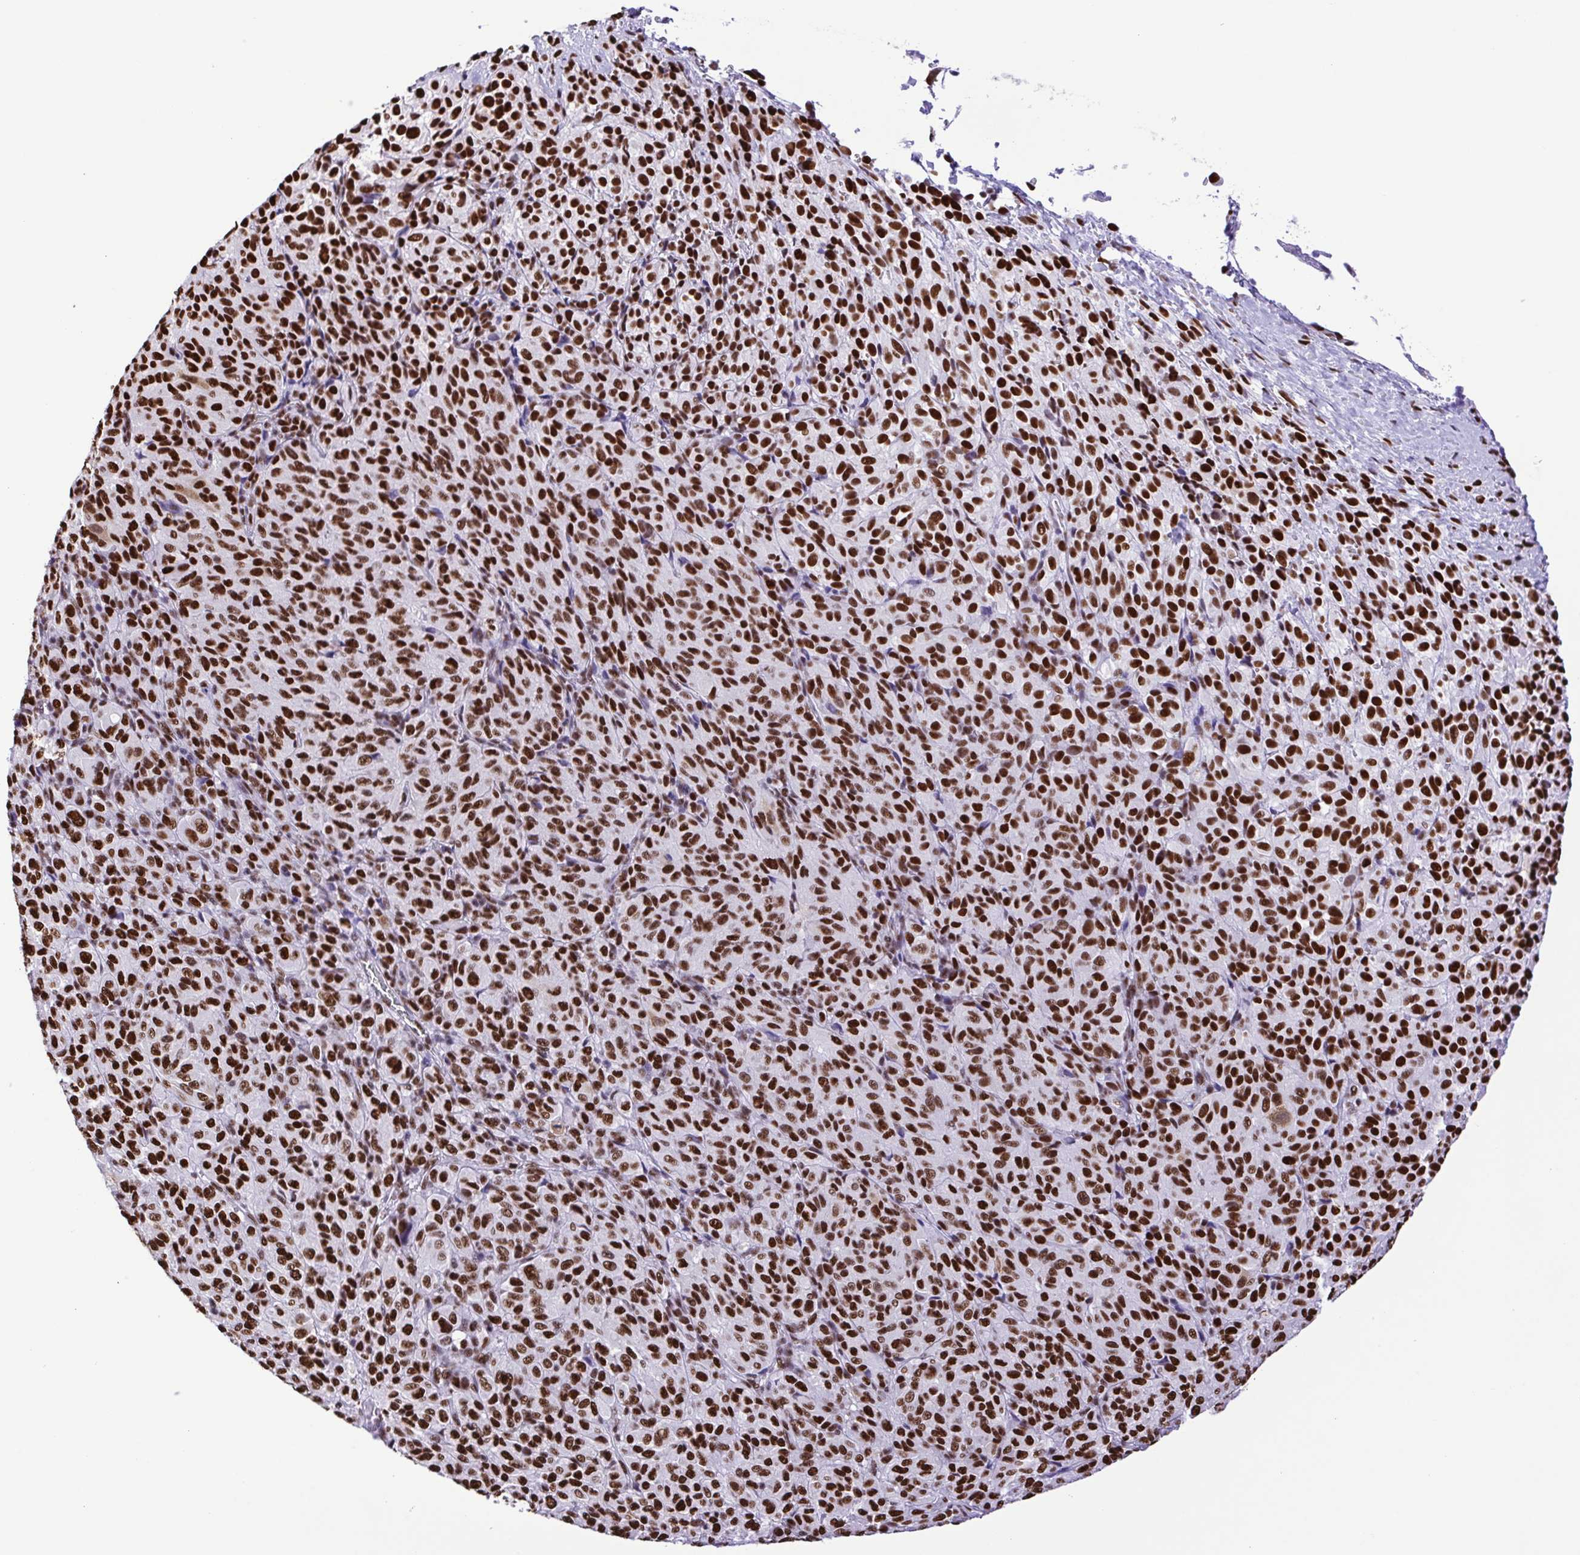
{"staining": {"intensity": "strong", "quantity": ">75%", "location": "nuclear"}, "tissue": "melanoma", "cell_type": "Tumor cells", "image_type": "cancer", "snomed": [{"axis": "morphology", "description": "Malignant melanoma, Metastatic site"}, {"axis": "topography", "description": "Brain"}], "caption": "A brown stain highlights strong nuclear expression of a protein in human melanoma tumor cells. The staining was performed using DAB, with brown indicating positive protein expression. Nuclei are stained blue with hematoxylin.", "gene": "TRIM28", "patient": {"sex": "female", "age": 56}}